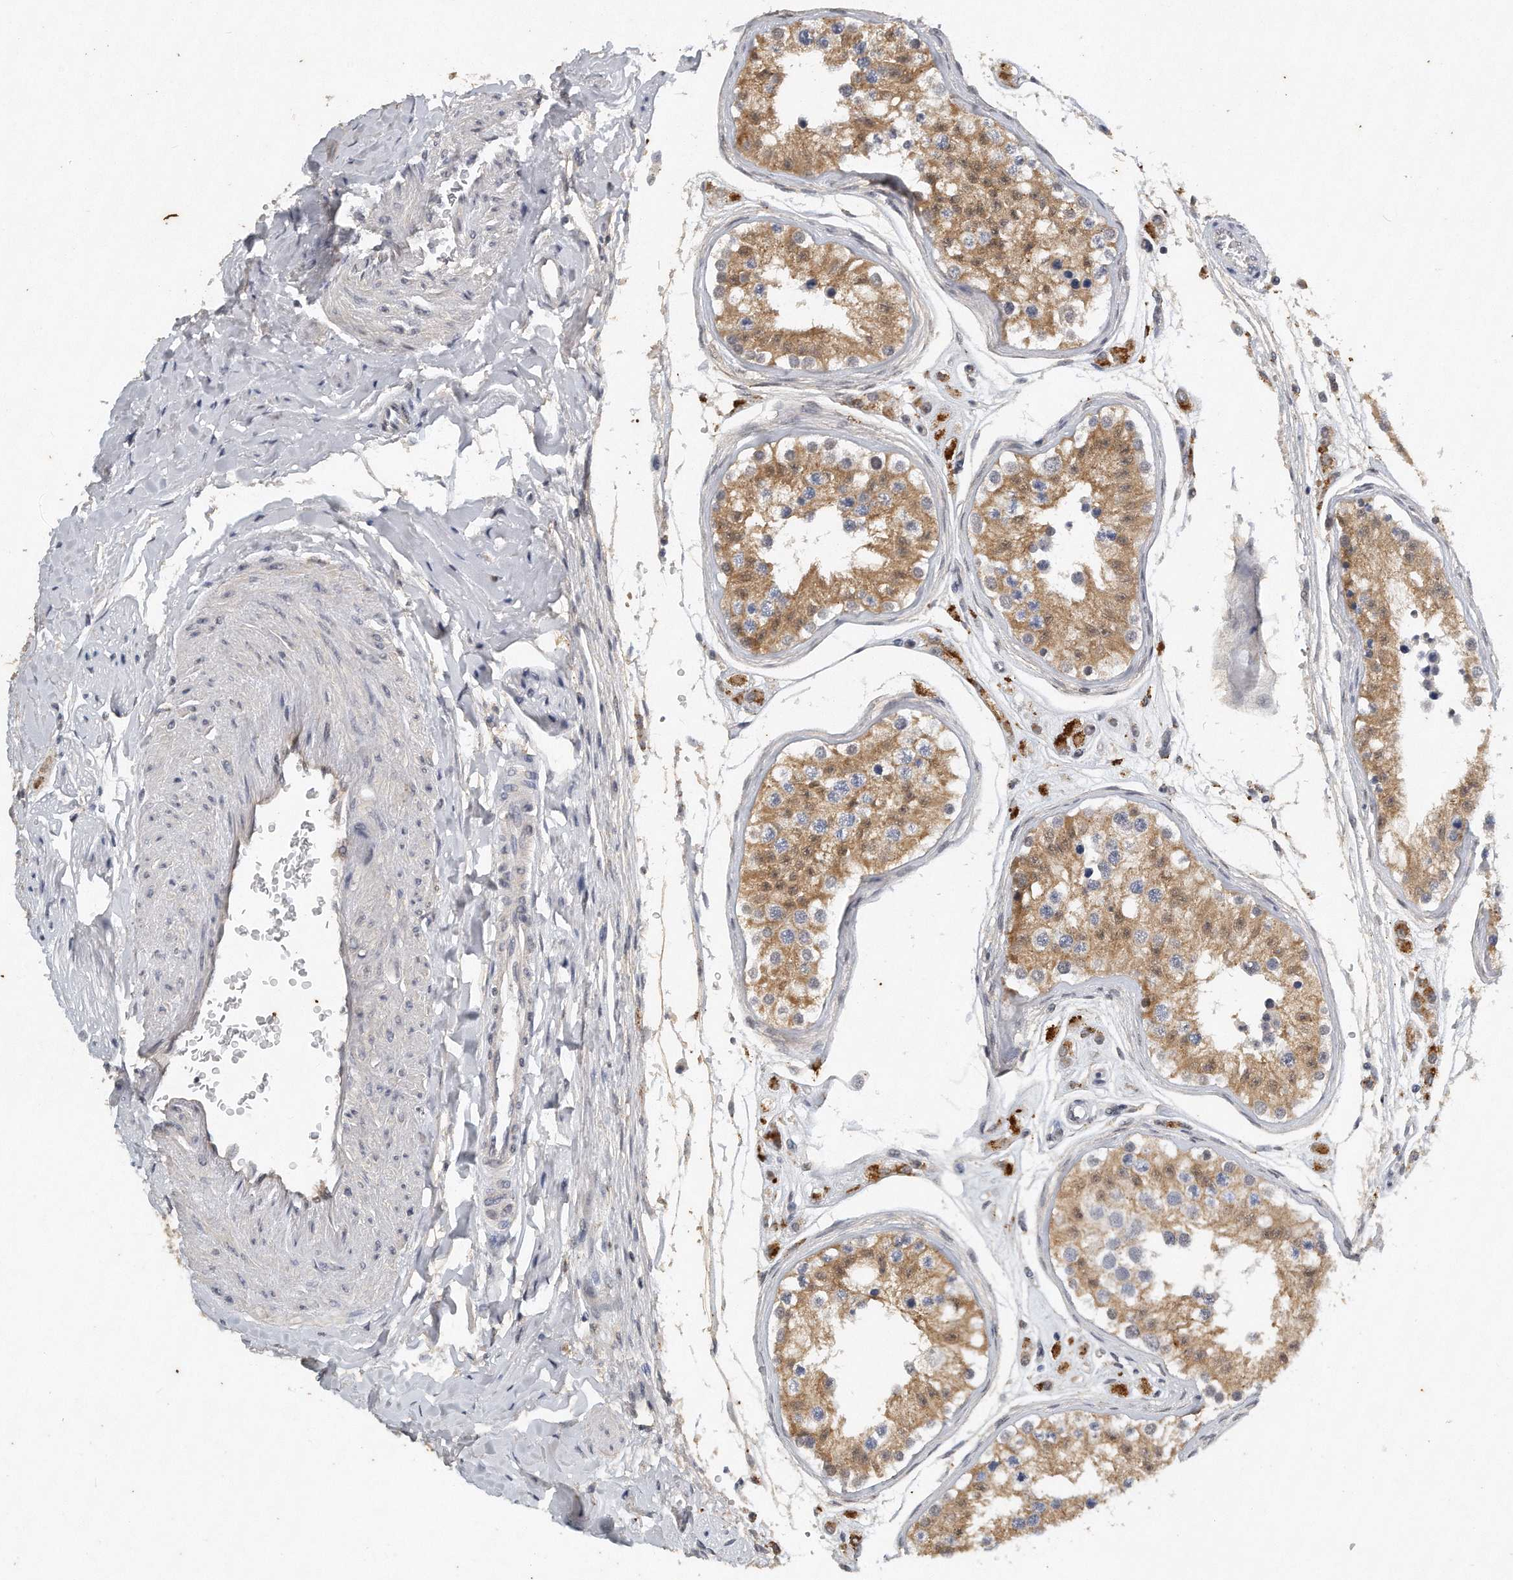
{"staining": {"intensity": "moderate", "quantity": ">75%", "location": "cytoplasmic/membranous"}, "tissue": "testis", "cell_type": "Cells in seminiferous ducts", "image_type": "normal", "snomed": [{"axis": "morphology", "description": "Normal tissue, NOS"}, {"axis": "morphology", "description": "Adenocarcinoma, metastatic, NOS"}, {"axis": "topography", "description": "Testis"}], "caption": "There is medium levels of moderate cytoplasmic/membranous positivity in cells in seminiferous ducts of unremarkable testis, as demonstrated by immunohistochemical staining (brown color).", "gene": "CAMK1", "patient": {"sex": "male", "age": 26}}